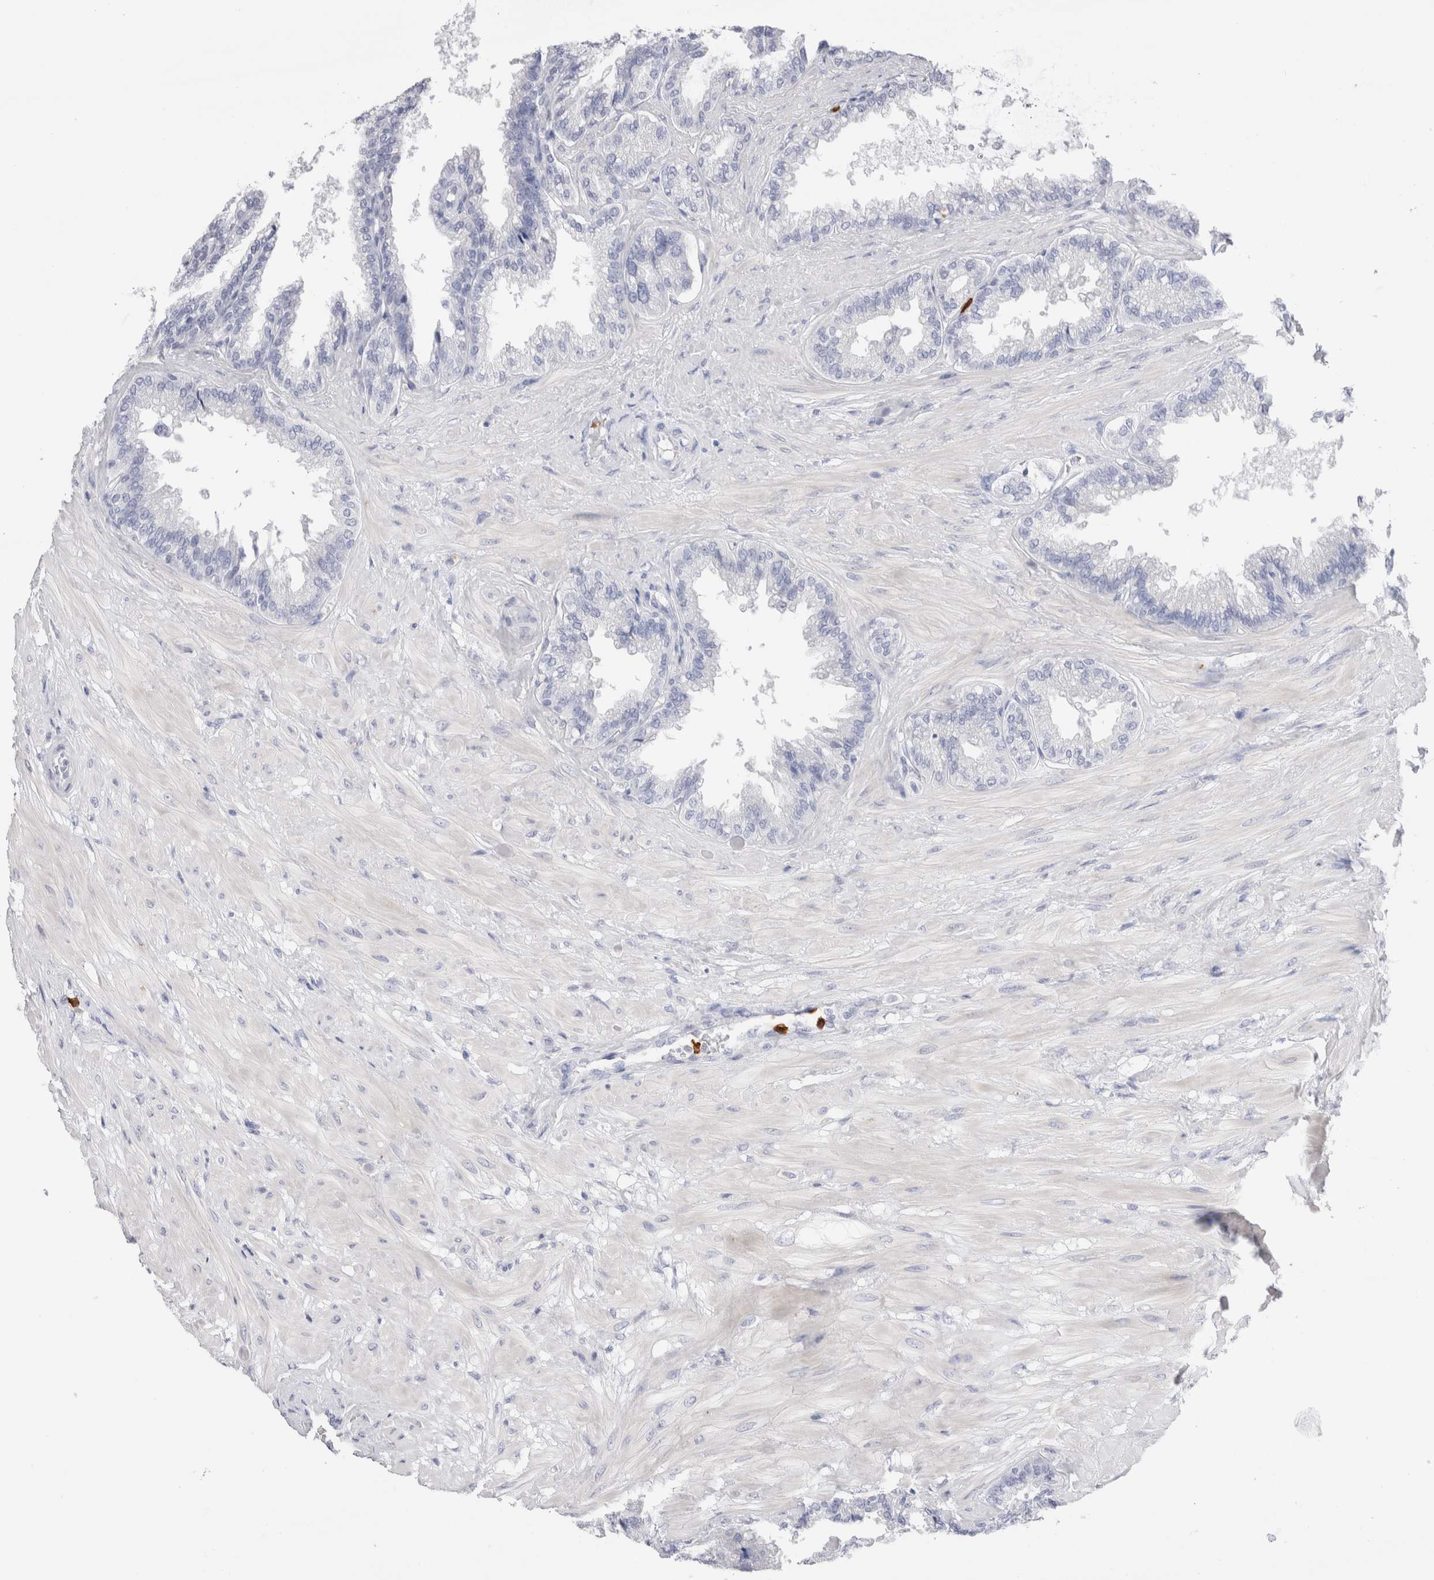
{"staining": {"intensity": "negative", "quantity": "none", "location": "none"}, "tissue": "seminal vesicle", "cell_type": "Glandular cells", "image_type": "normal", "snomed": [{"axis": "morphology", "description": "Normal tissue, NOS"}, {"axis": "topography", "description": "Seminal veicle"}], "caption": "Immunohistochemistry image of benign seminal vesicle stained for a protein (brown), which demonstrates no expression in glandular cells.", "gene": "SLC10A5", "patient": {"sex": "male", "age": 46}}